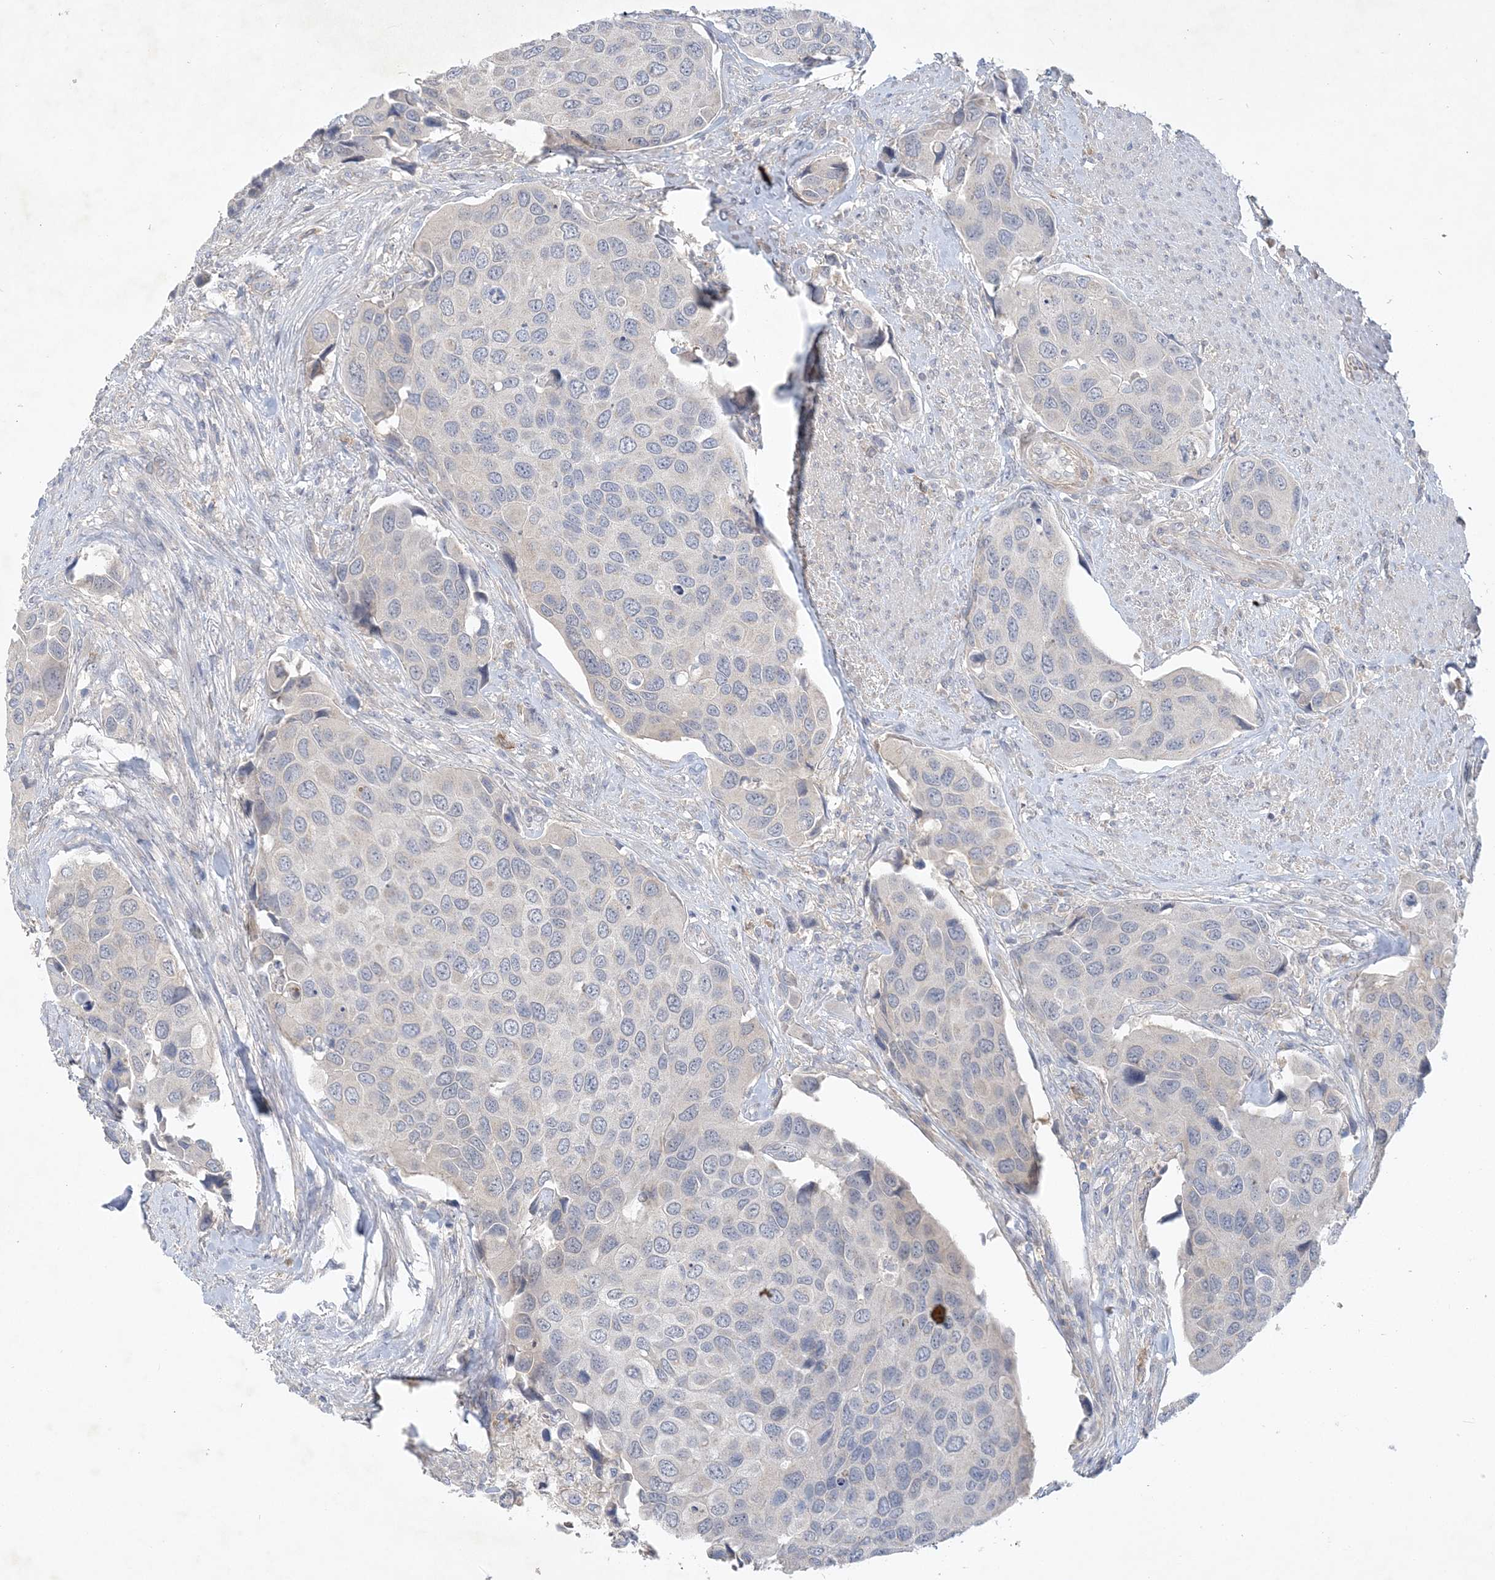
{"staining": {"intensity": "negative", "quantity": "none", "location": "none"}, "tissue": "urothelial cancer", "cell_type": "Tumor cells", "image_type": "cancer", "snomed": [{"axis": "morphology", "description": "Urothelial carcinoma, High grade"}, {"axis": "topography", "description": "Urinary bladder"}], "caption": "Immunohistochemistry (IHC) photomicrograph of neoplastic tissue: human urothelial carcinoma (high-grade) stained with DAB (3,3'-diaminobenzidine) shows no significant protein positivity in tumor cells.", "gene": "ANKRD35", "patient": {"sex": "male", "age": 74}}